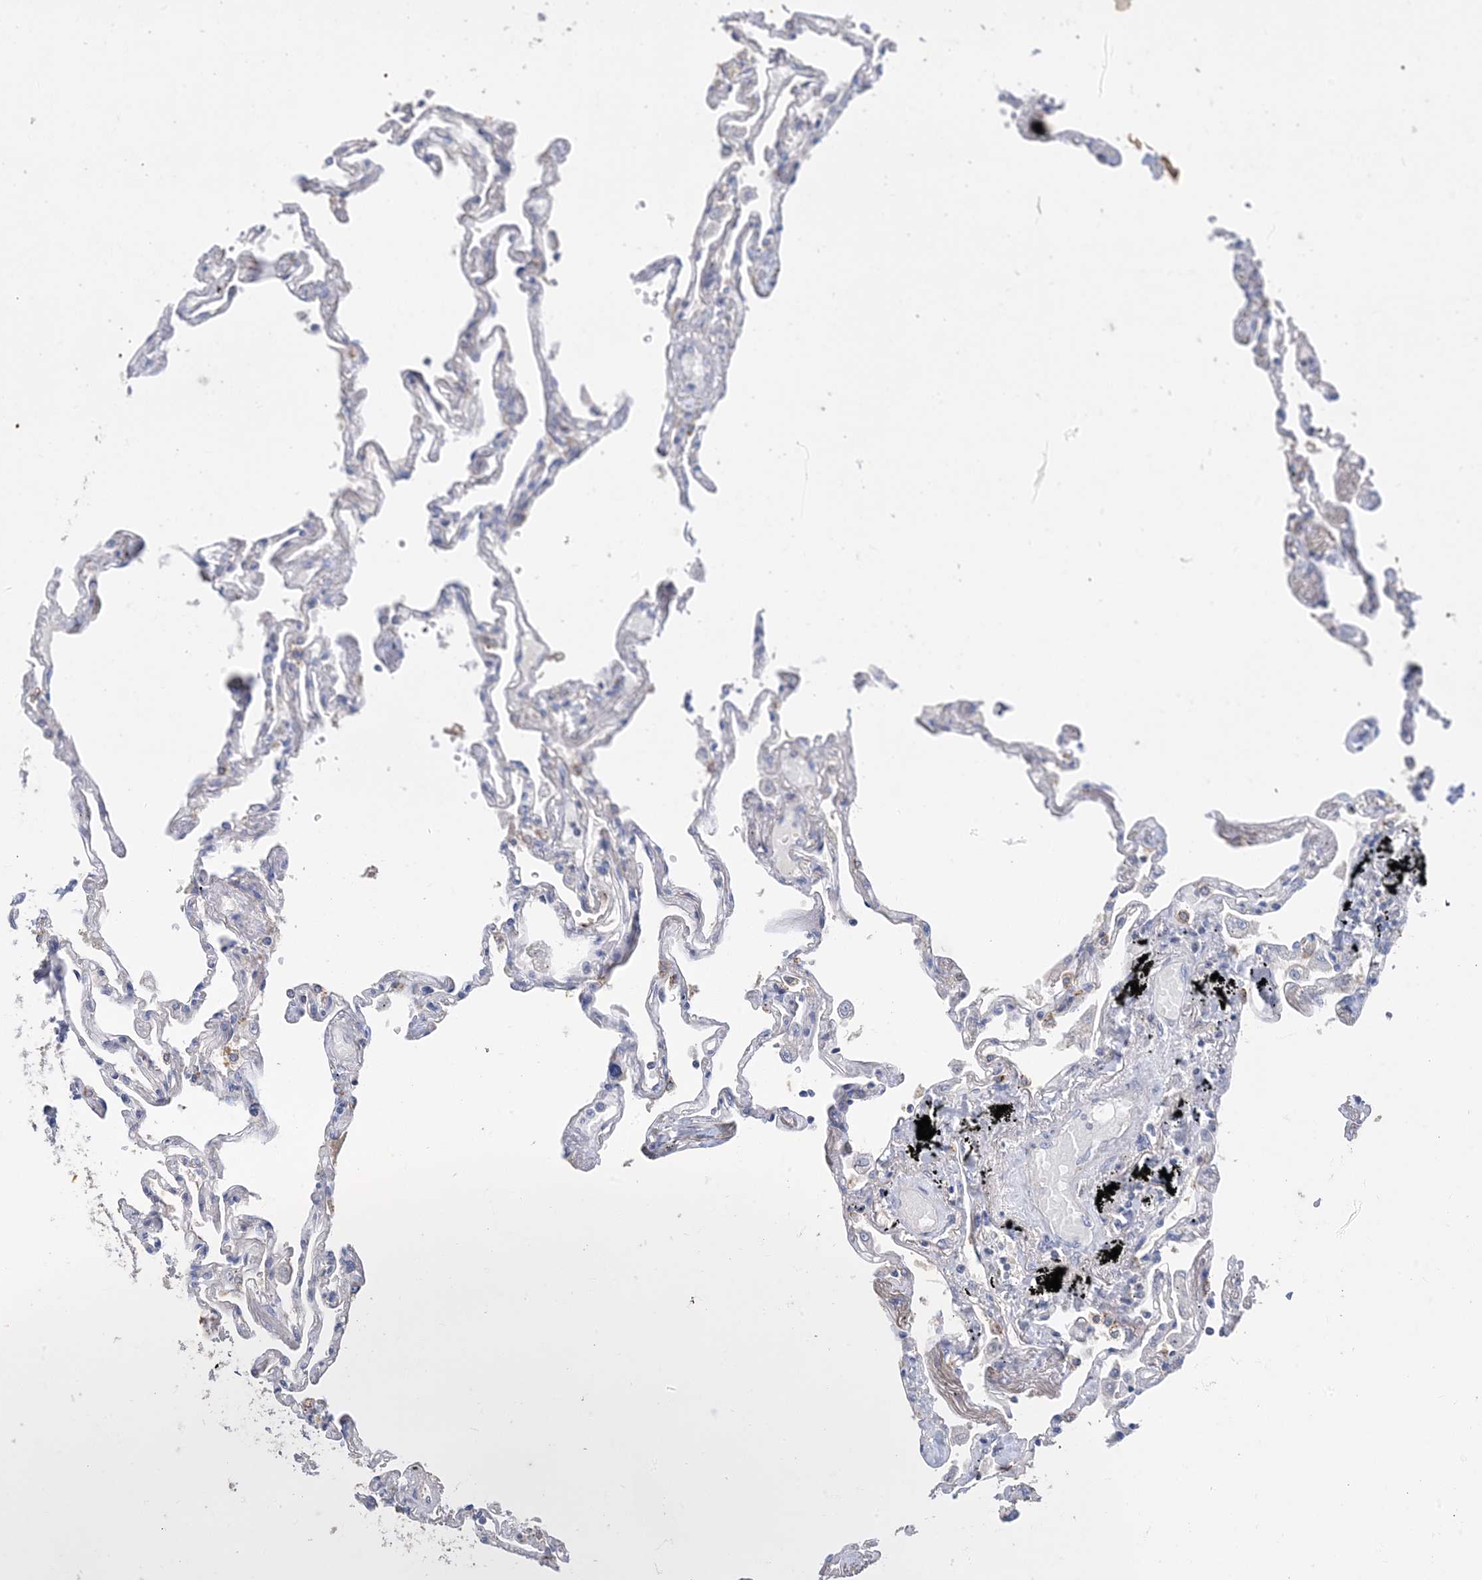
{"staining": {"intensity": "negative", "quantity": "none", "location": "none"}, "tissue": "lung", "cell_type": "Alveolar cells", "image_type": "normal", "snomed": [{"axis": "morphology", "description": "Normal tissue, NOS"}, {"axis": "topography", "description": "Lung"}], "caption": "This histopathology image is of unremarkable lung stained with immunohistochemistry (IHC) to label a protein in brown with the nuclei are counter-stained blue. There is no staining in alveolar cells.", "gene": "KPRP", "patient": {"sex": "female", "age": 67}}